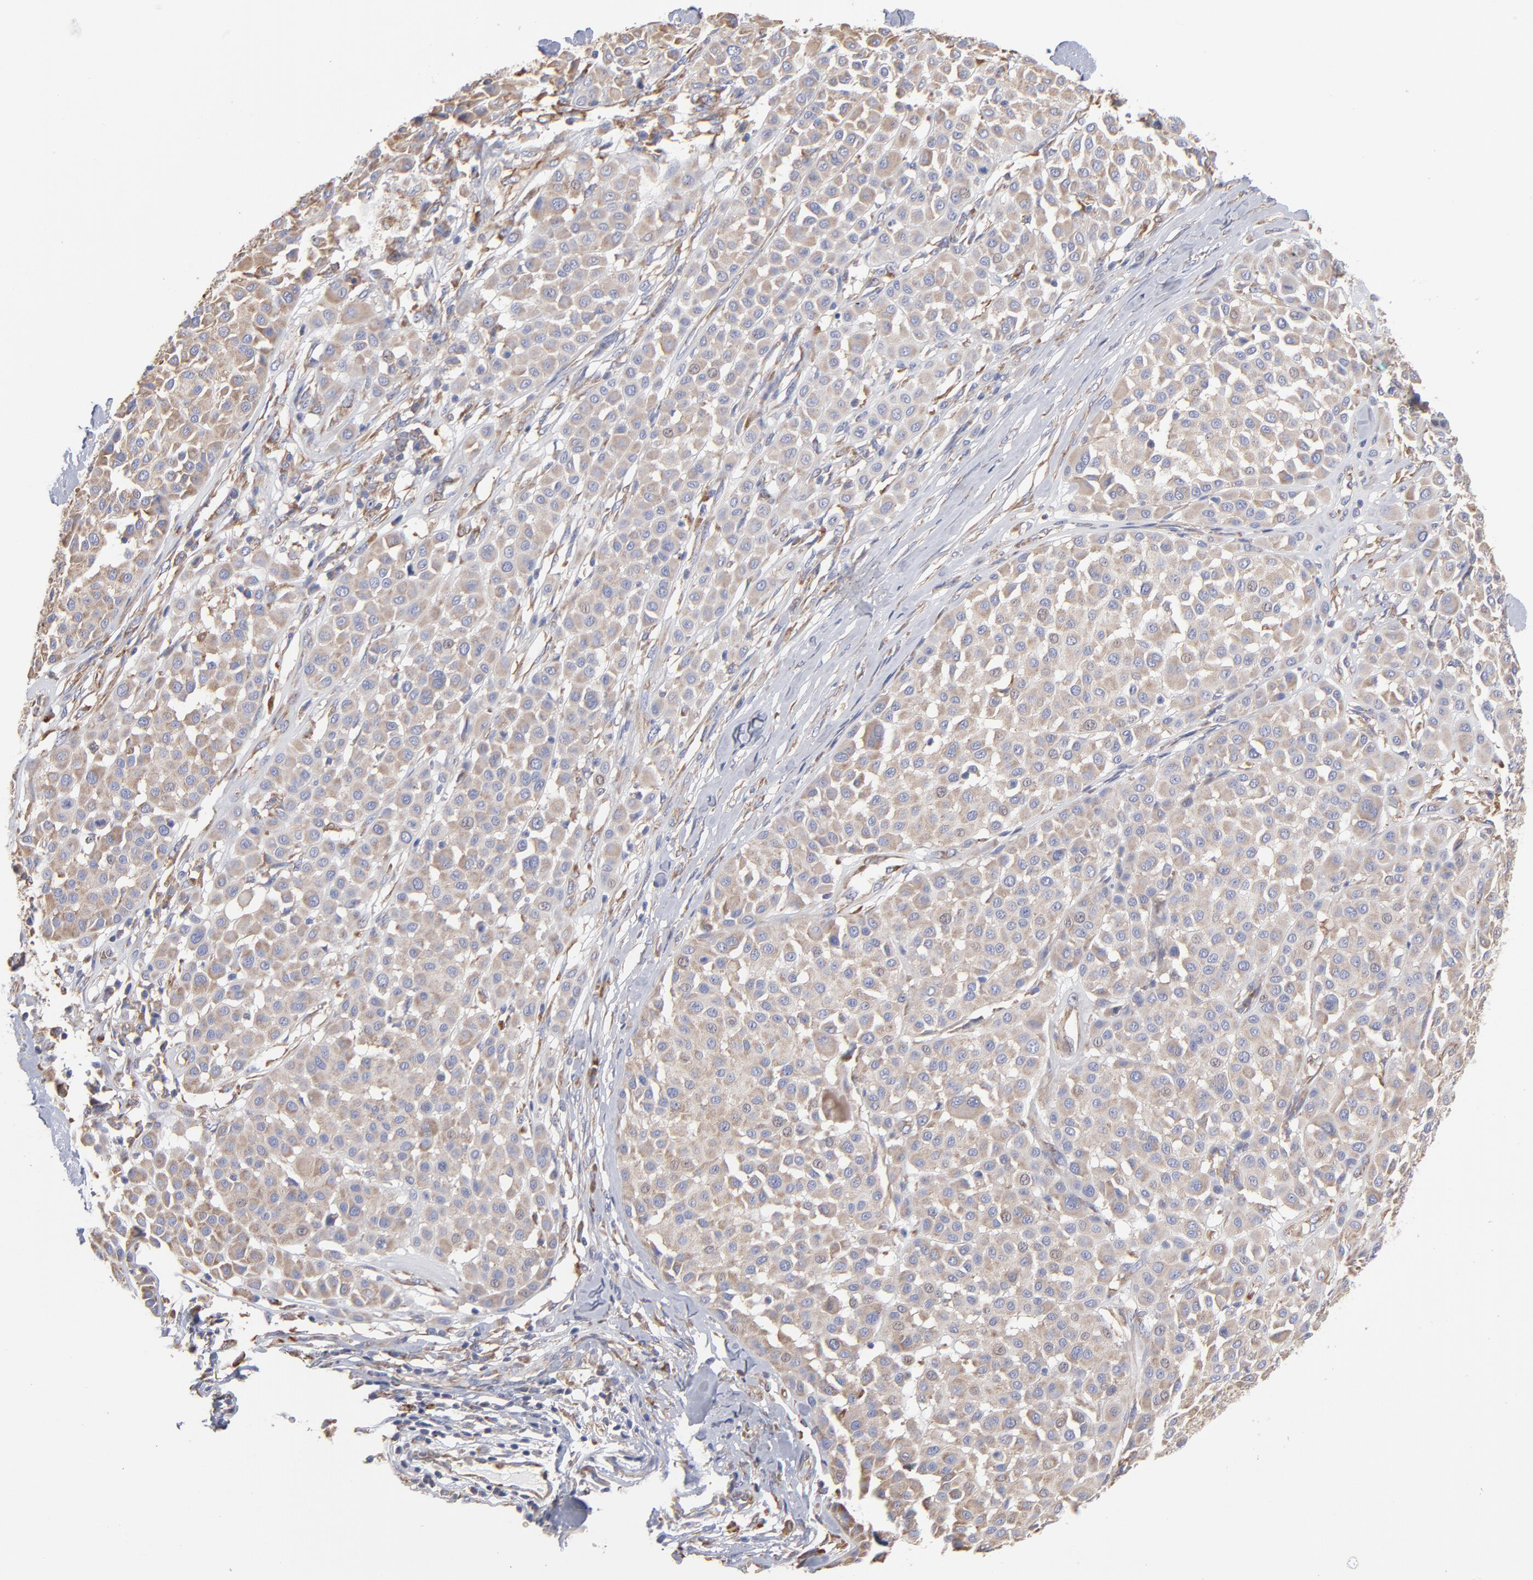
{"staining": {"intensity": "weak", "quantity": ">75%", "location": "cytoplasmic/membranous"}, "tissue": "melanoma", "cell_type": "Tumor cells", "image_type": "cancer", "snomed": [{"axis": "morphology", "description": "Malignant melanoma, Metastatic site"}, {"axis": "topography", "description": "Soft tissue"}], "caption": "Brown immunohistochemical staining in malignant melanoma (metastatic site) reveals weak cytoplasmic/membranous positivity in about >75% of tumor cells.", "gene": "RPL3", "patient": {"sex": "male", "age": 41}}